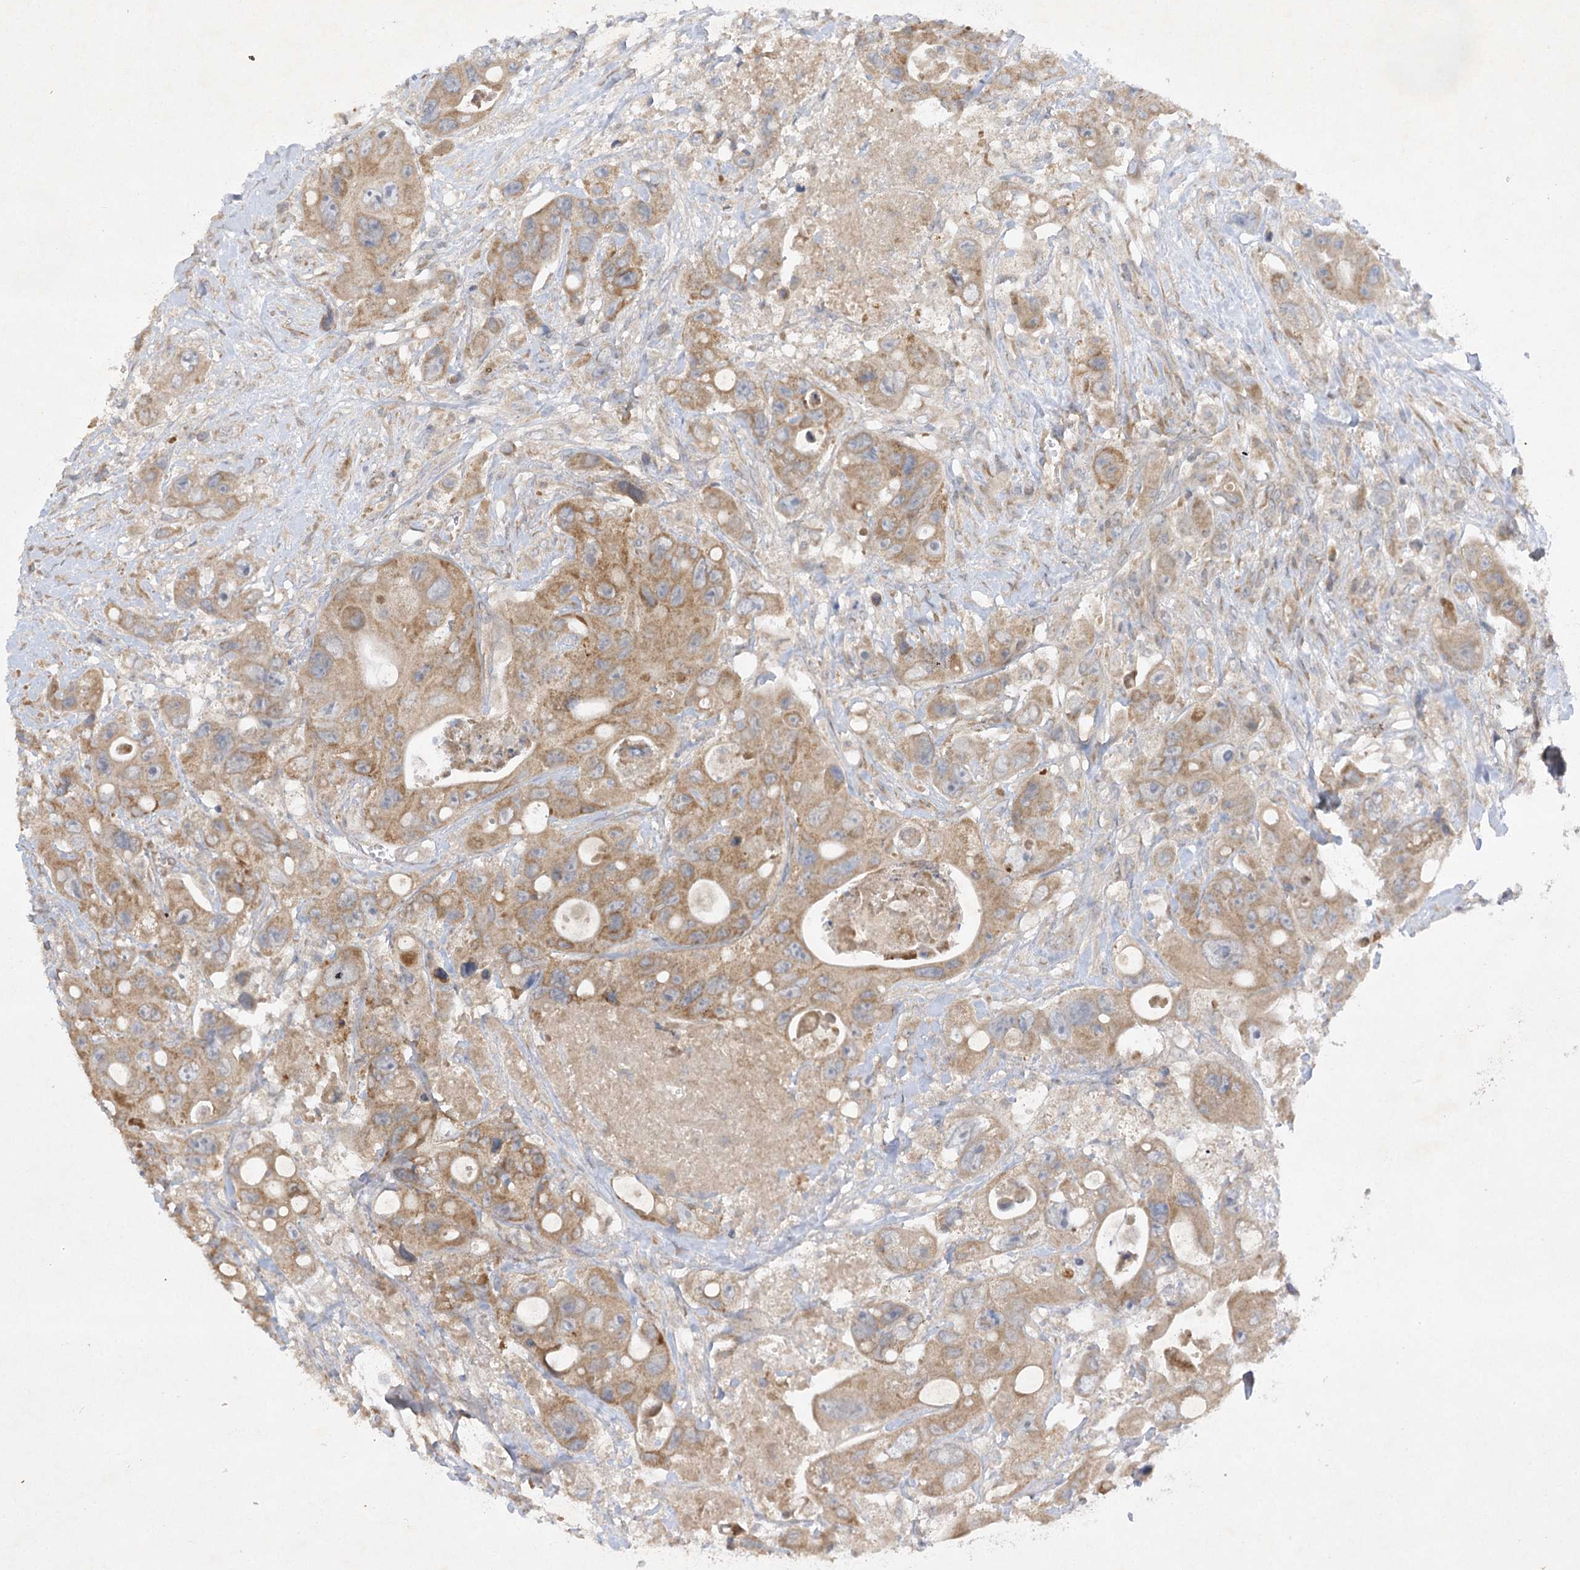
{"staining": {"intensity": "moderate", "quantity": ">75%", "location": "cytoplasmic/membranous"}, "tissue": "colorectal cancer", "cell_type": "Tumor cells", "image_type": "cancer", "snomed": [{"axis": "morphology", "description": "Adenocarcinoma, NOS"}, {"axis": "topography", "description": "Colon"}], "caption": "This histopathology image displays colorectal cancer (adenocarcinoma) stained with IHC to label a protein in brown. The cytoplasmic/membranous of tumor cells show moderate positivity for the protein. Nuclei are counter-stained blue.", "gene": "TRAF3IP1", "patient": {"sex": "female", "age": 46}}